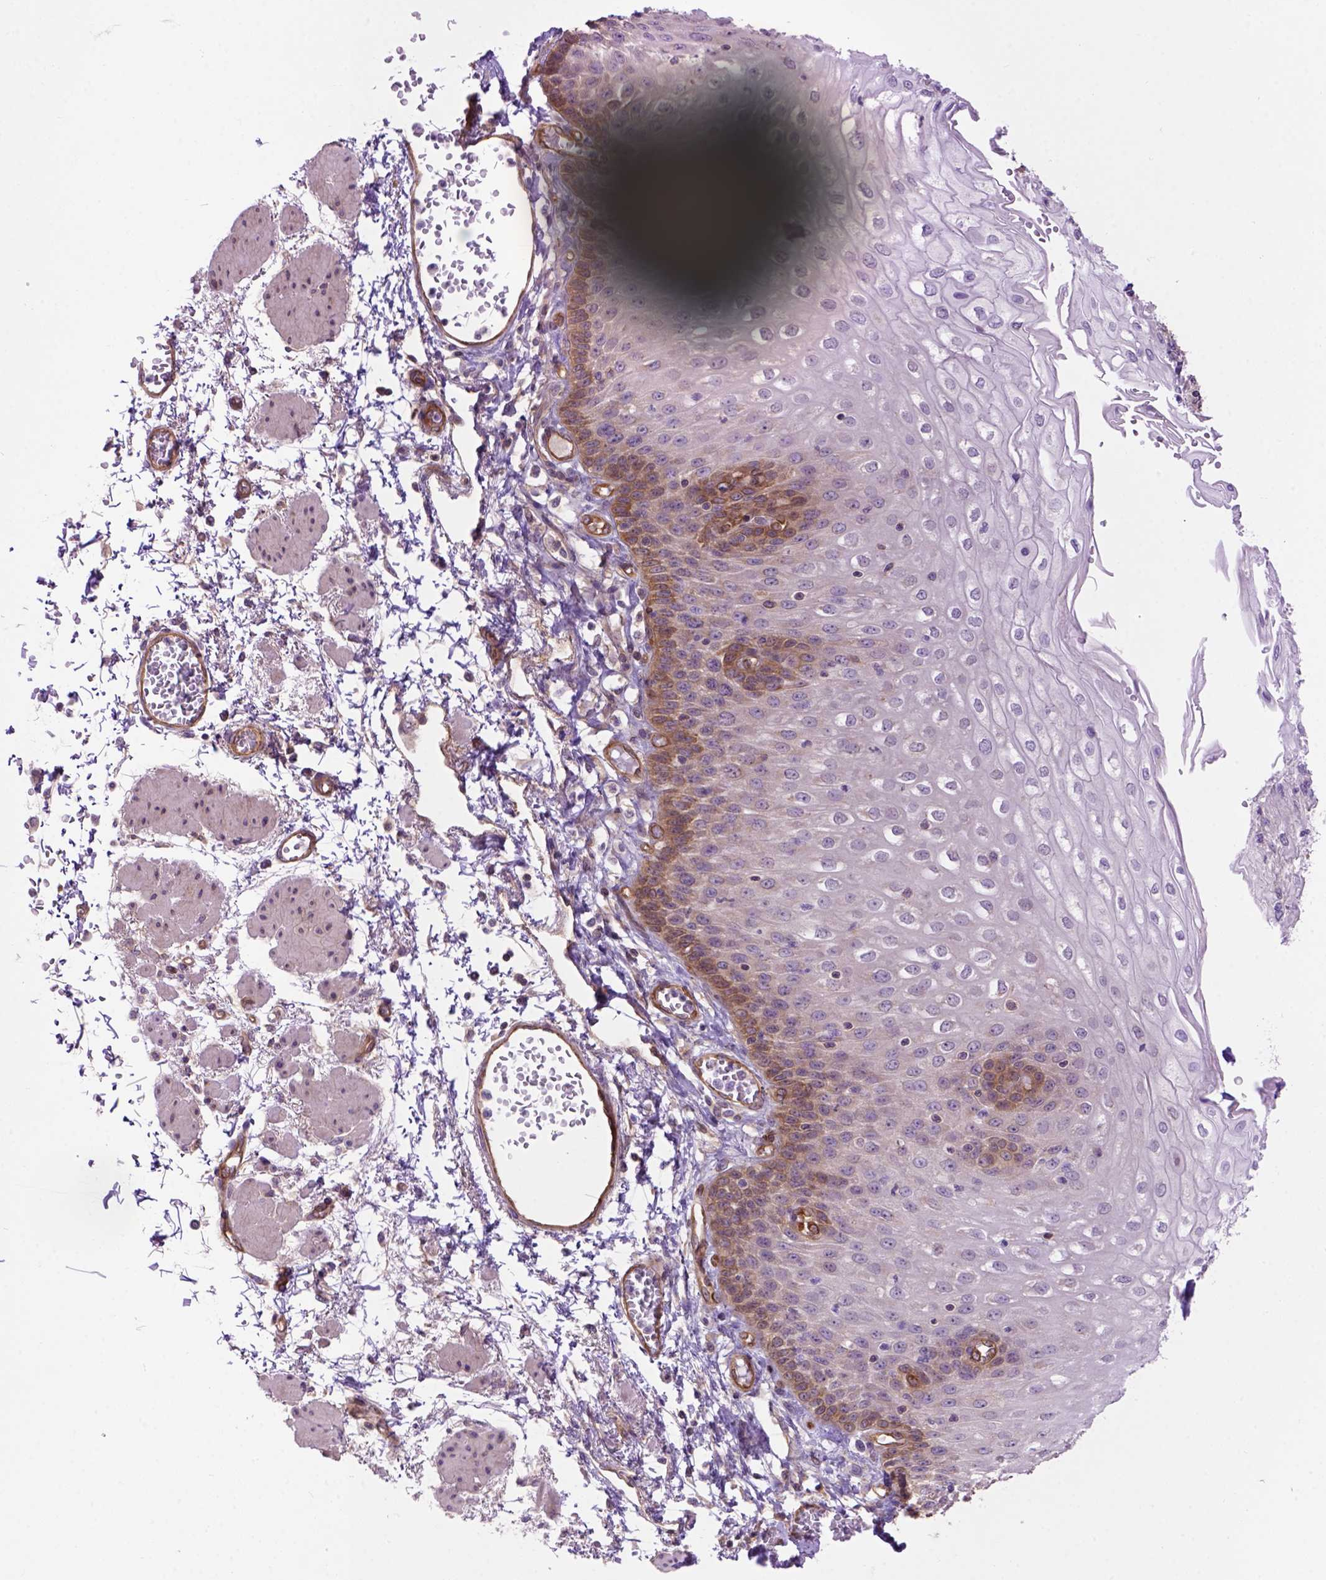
{"staining": {"intensity": "moderate", "quantity": "<25%", "location": "cytoplasmic/membranous"}, "tissue": "esophagus", "cell_type": "Squamous epithelial cells", "image_type": "normal", "snomed": [{"axis": "morphology", "description": "Normal tissue, NOS"}, {"axis": "morphology", "description": "Adenocarcinoma, NOS"}, {"axis": "topography", "description": "Esophagus"}], "caption": "Squamous epithelial cells demonstrate low levels of moderate cytoplasmic/membranous expression in about <25% of cells in unremarkable esophagus.", "gene": "CASKIN2", "patient": {"sex": "male", "age": 81}}